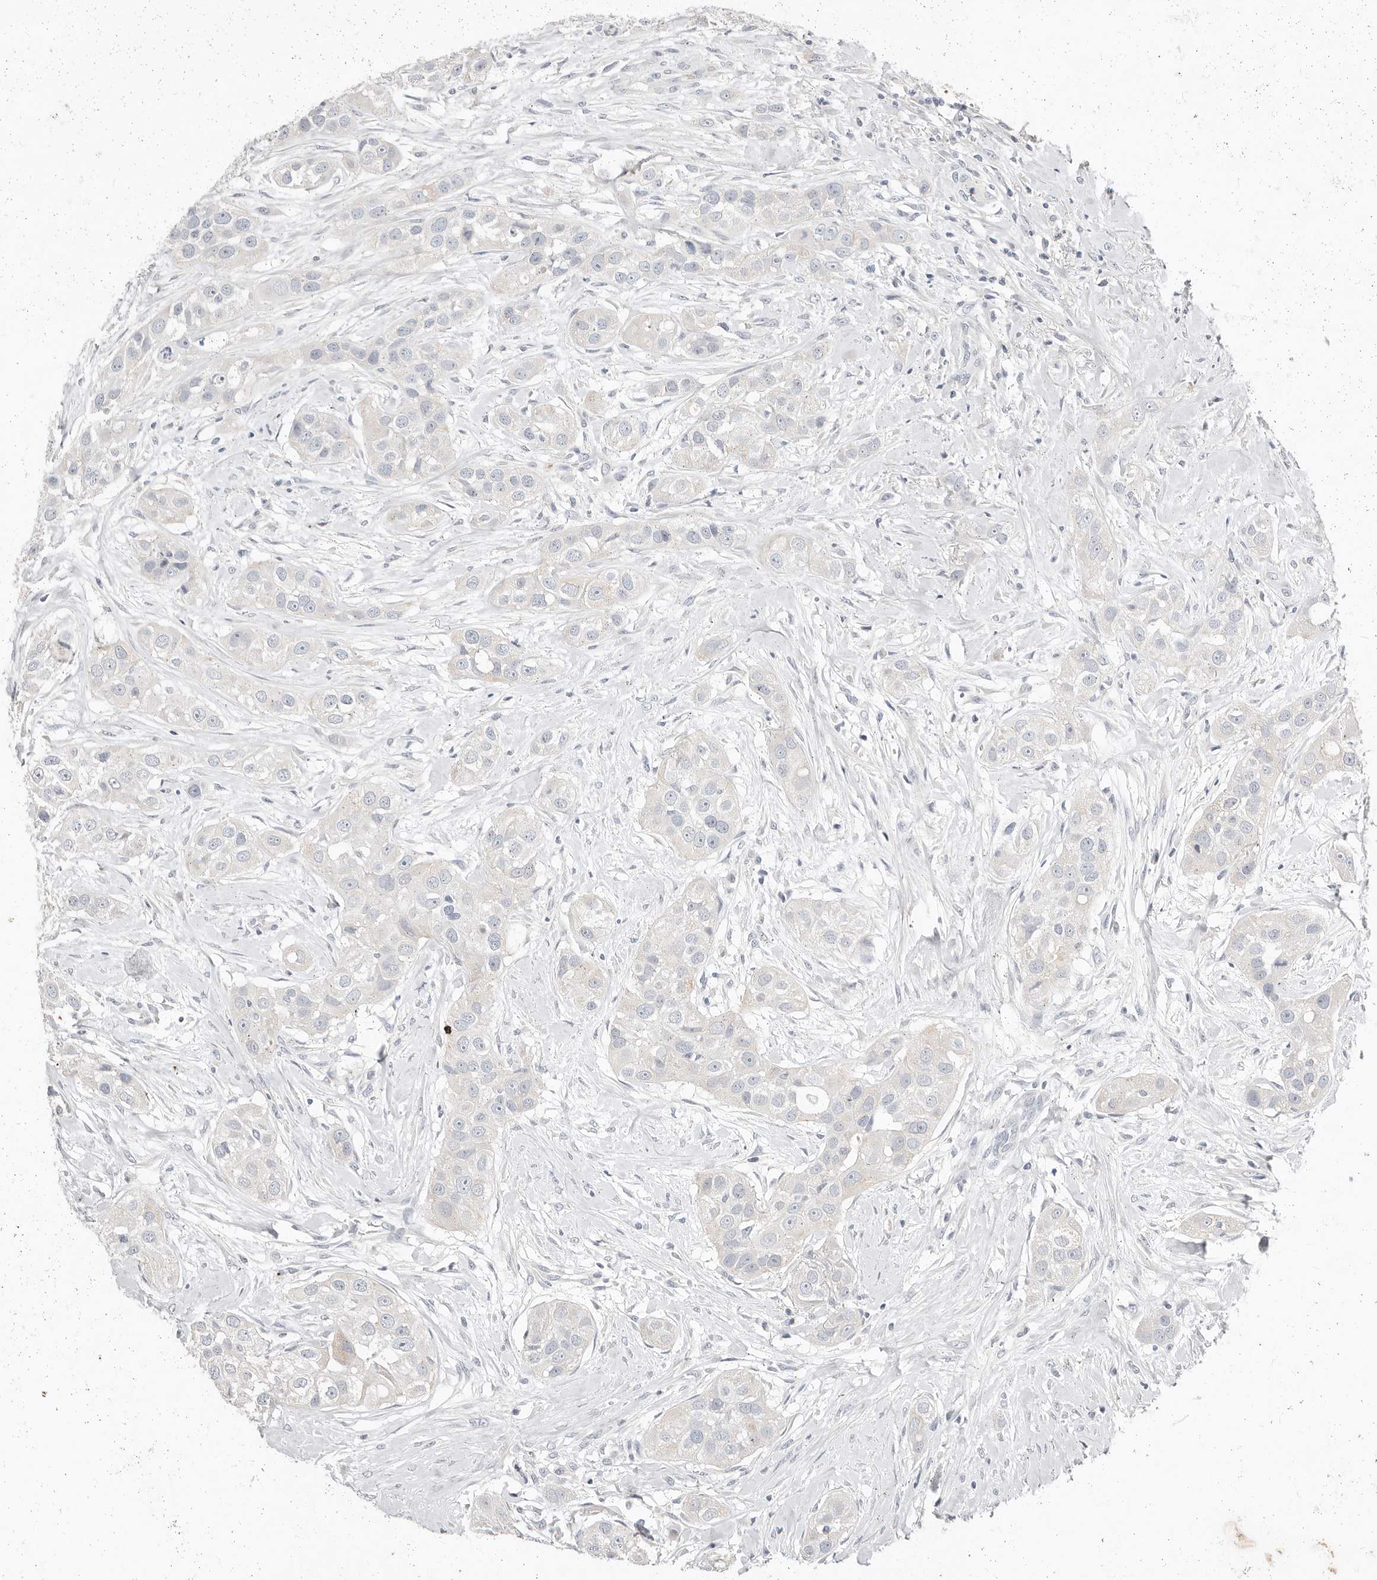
{"staining": {"intensity": "negative", "quantity": "none", "location": "none"}, "tissue": "head and neck cancer", "cell_type": "Tumor cells", "image_type": "cancer", "snomed": [{"axis": "morphology", "description": "Normal tissue, NOS"}, {"axis": "morphology", "description": "Squamous cell carcinoma, NOS"}, {"axis": "topography", "description": "Skeletal muscle"}, {"axis": "topography", "description": "Head-Neck"}], "caption": "Tumor cells are negative for brown protein staining in head and neck cancer (squamous cell carcinoma).", "gene": "TMEM63B", "patient": {"sex": "male", "age": 51}}